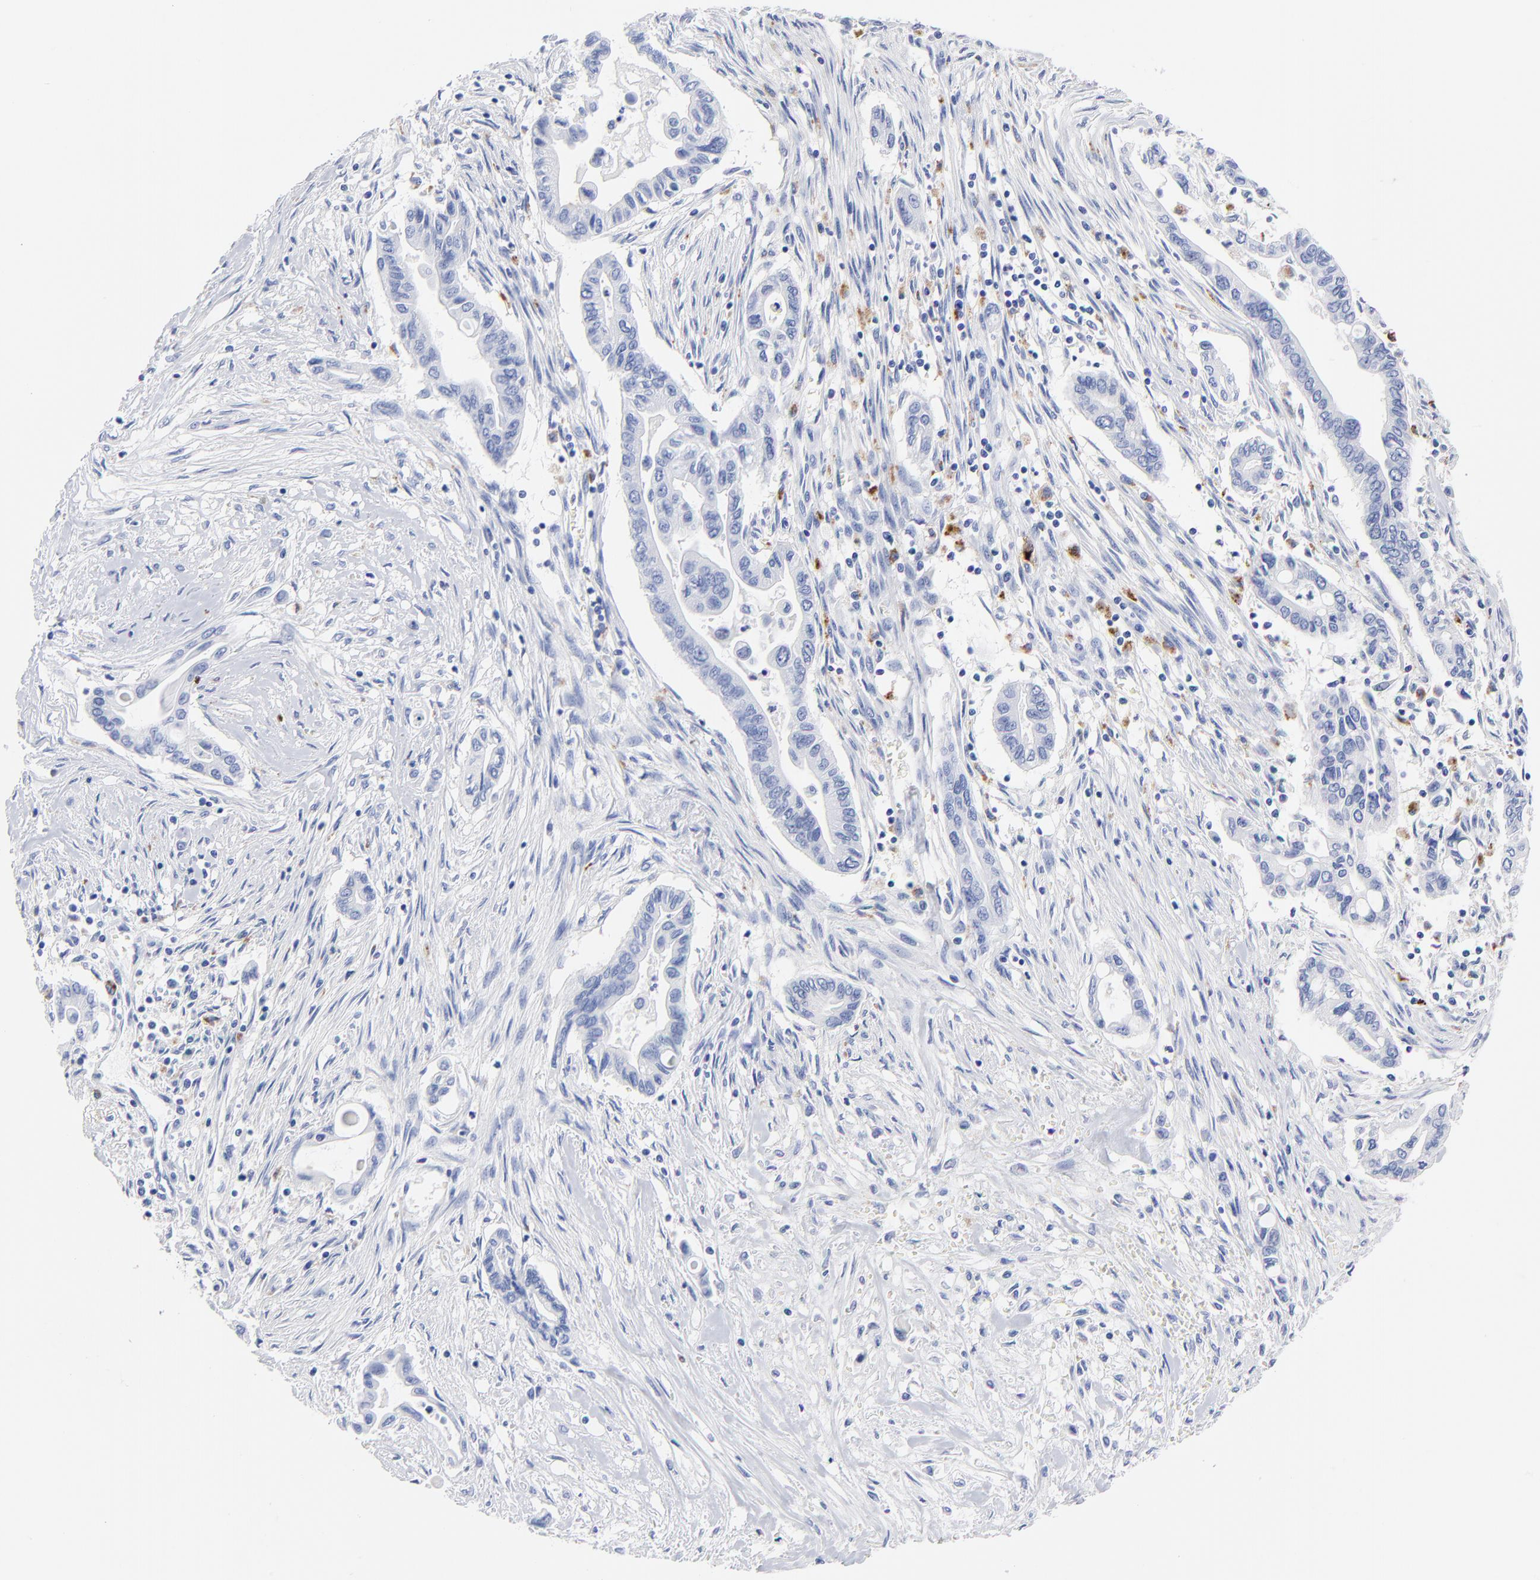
{"staining": {"intensity": "negative", "quantity": "none", "location": "none"}, "tissue": "pancreatic cancer", "cell_type": "Tumor cells", "image_type": "cancer", "snomed": [{"axis": "morphology", "description": "Adenocarcinoma, NOS"}, {"axis": "topography", "description": "Pancreas"}], "caption": "Tumor cells show no significant positivity in adenocarcinoma (pancreatic).", "gene": "CPVL", "patient": {"sex": "female", "age": 57}}